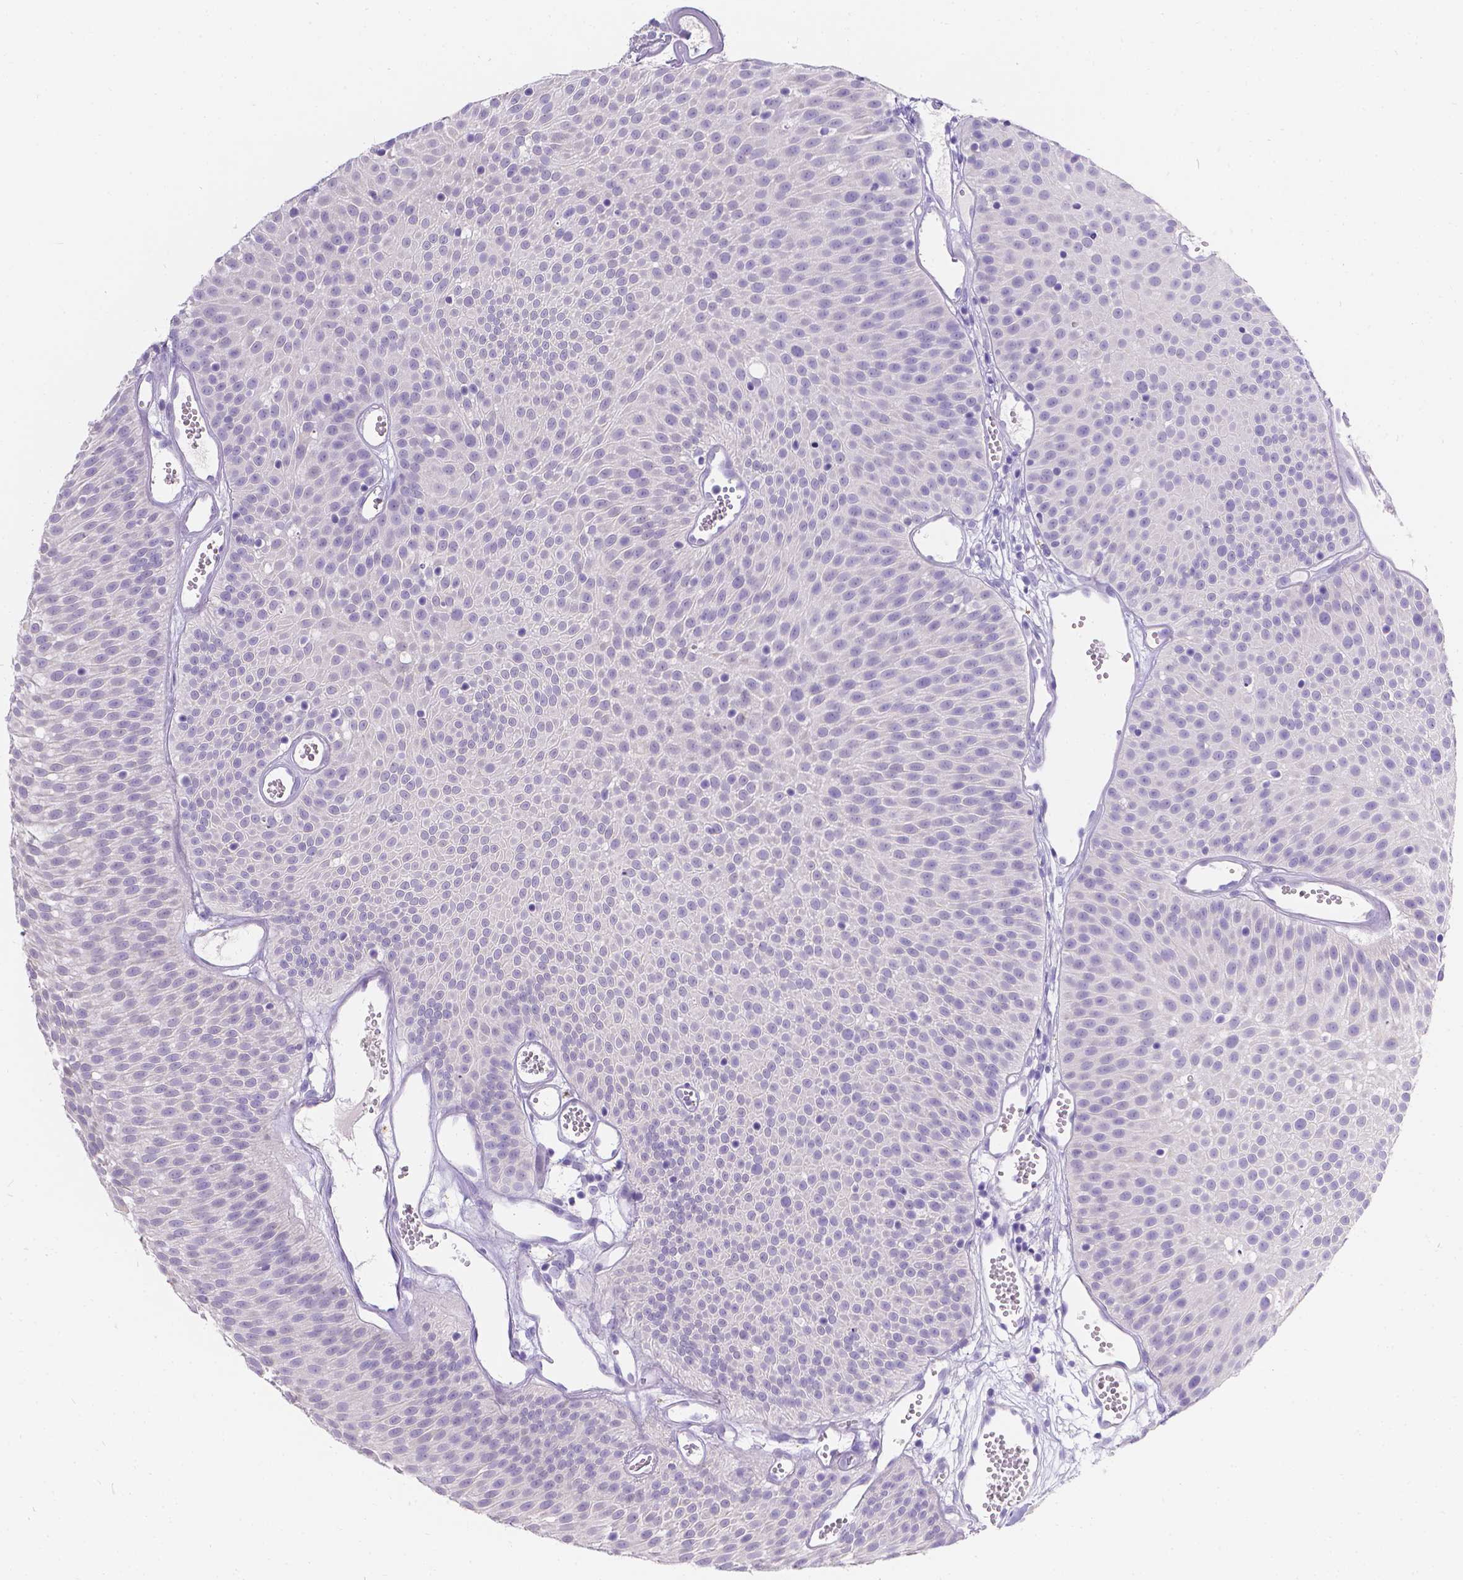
{"staining": {"intensity": "negative", "quantity": "none", "location": "none"}, "tissue": "urothelial cancer", "cell_type": "Tumor cells", "image_type": "cancer", "snomed": [{"axis": "morphology", "description": "Urothelial carcinoma, Low grade"}, {"axis": "topography", "description": "Urinary bladder"}], "caption": "IHC image of human low-grade urothelial carcinoma stained for a protein (brown), which reveals no staining in tumor cells.", "gene": "GNRHR", "patient": {"sex": "male", "age": 52}}